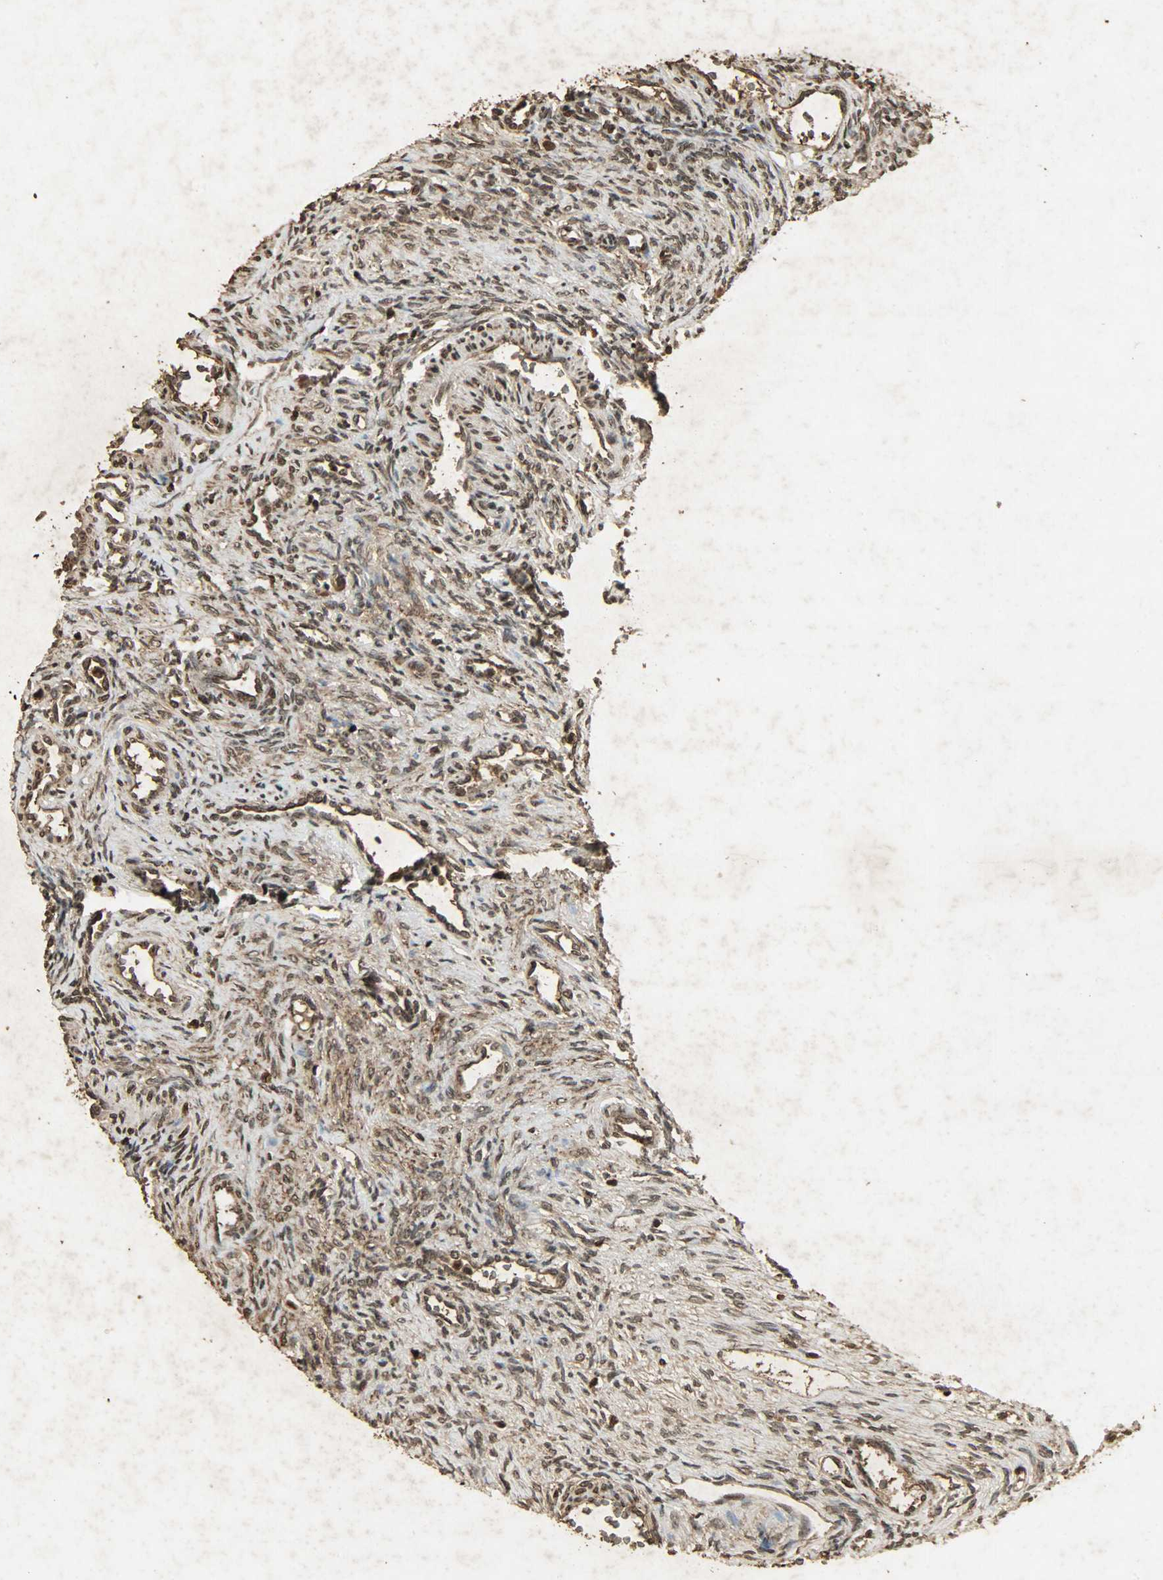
{"staining": {"intensity": "strong", "quantity": ">75%", "location": "nuclear"}, "tissue": "ovary", "cell_type": "Ovarian stroma cells", "image_type": "normal", "snomed": [{"axis": "morphology", "description": "Normal tissue, NOS"}, {"axis": "topography", "description": "Ovary"}], "caption": "Ovary was stained to show a protein in brown. There is high levels of strong nuclear positivity in about >75% of ovarian stroma cells. (IHC, brightfield microscopy, high magnification).", "gene": "PPP3R1", "patient": {"sex": "female", "age": 33}}